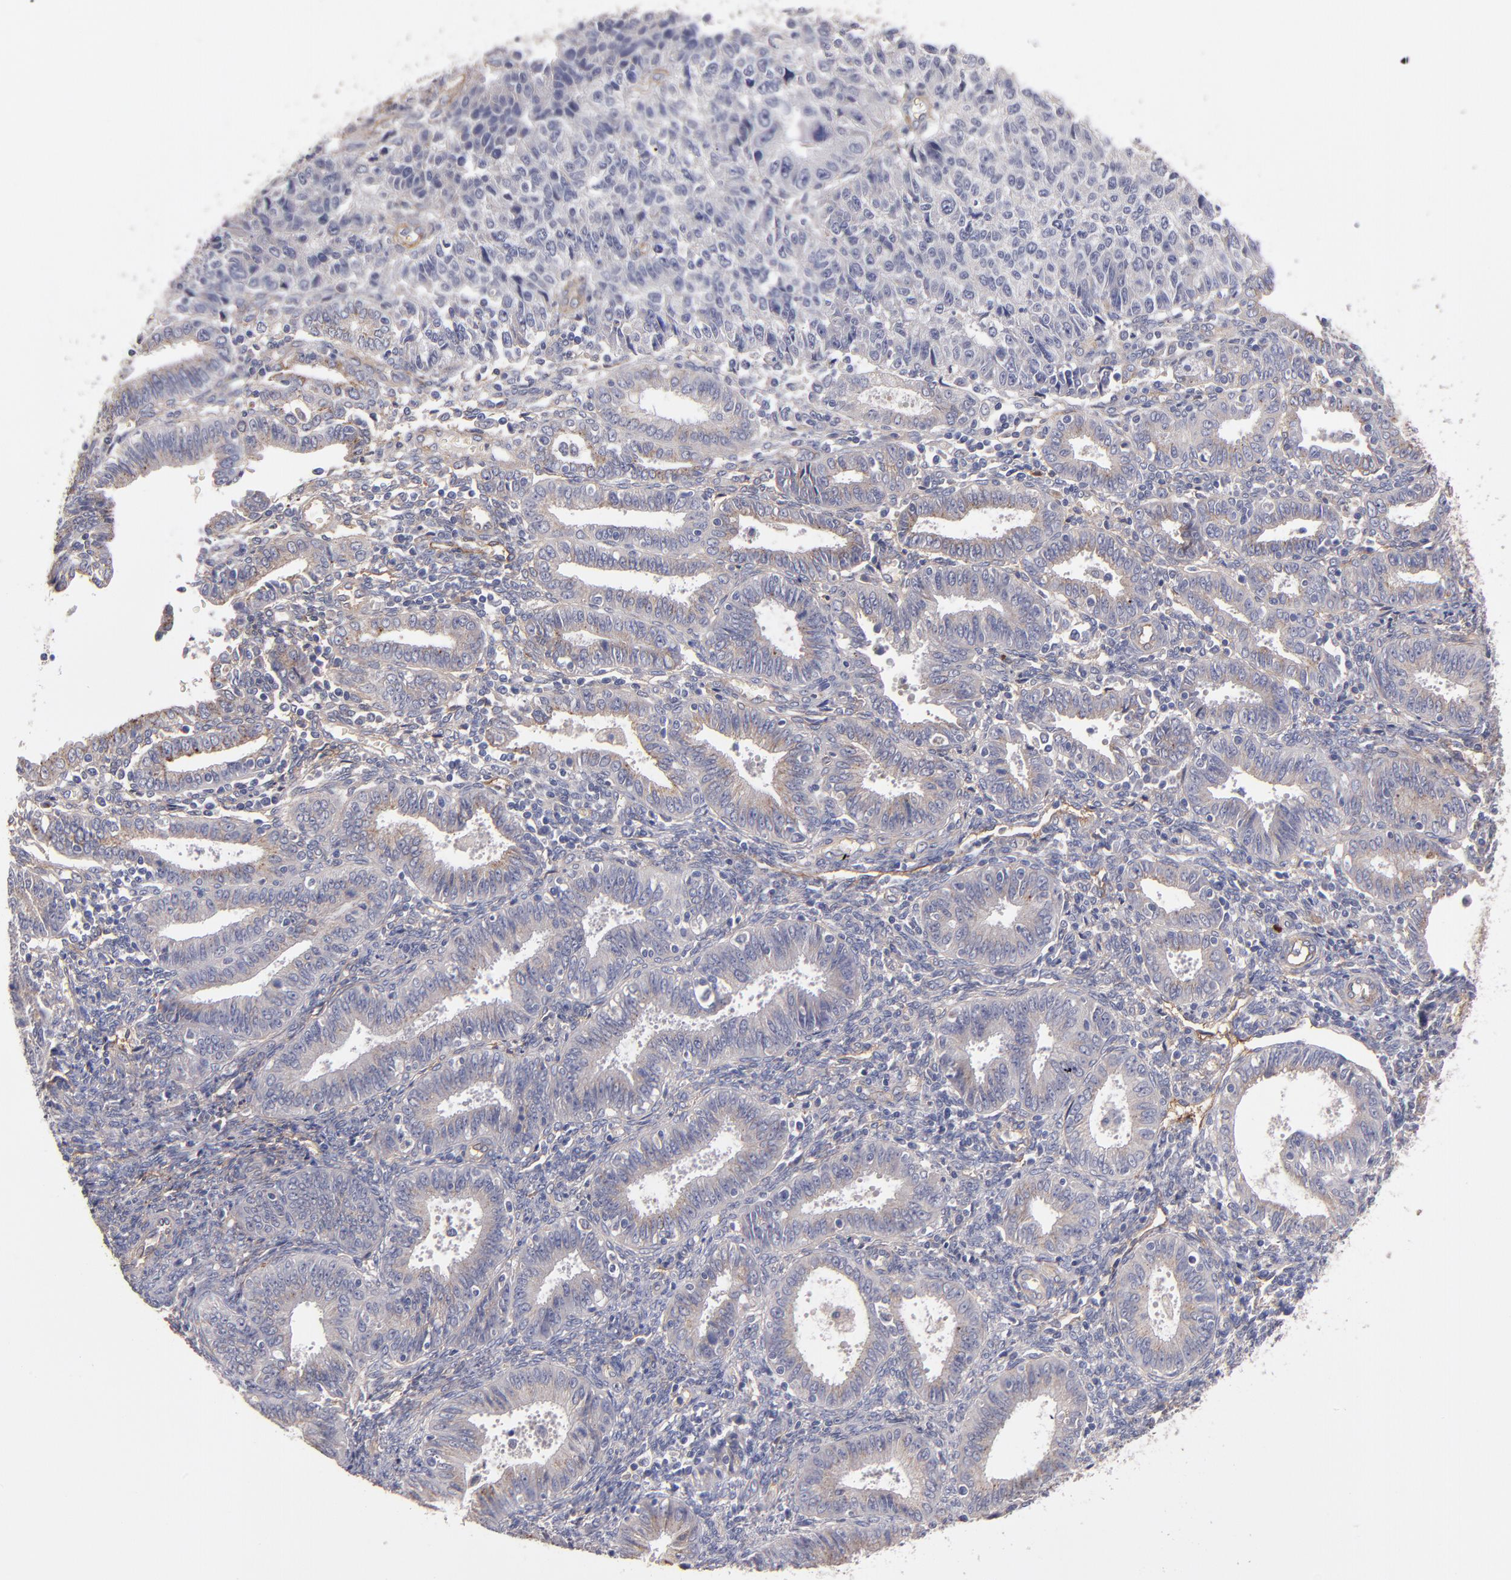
{"staining": {"intensity": "weak", "quantity": ">75%", "location": "cytoplasmic/membranous"}, "tissue": "endometrial cancer", "cell_type": "Tumor cells", "image_type": "cancer", "snomed": [{"axis": "morphology", "description": "Adenocarcinoma, NOS"}, {"axis": "topography", "description": "Endometrium"}], "caption": "Immunohistochemical staining of adenocarcinoma (endometrial) reveals low levels of weak cytoplasmic/membranous protein expression in about >75% of tumor cells. (DAB IHC with brightfield microscopy, high magnification).", "gene": "PLSCR4", "patient": {"sex": "female", "age": 42}}